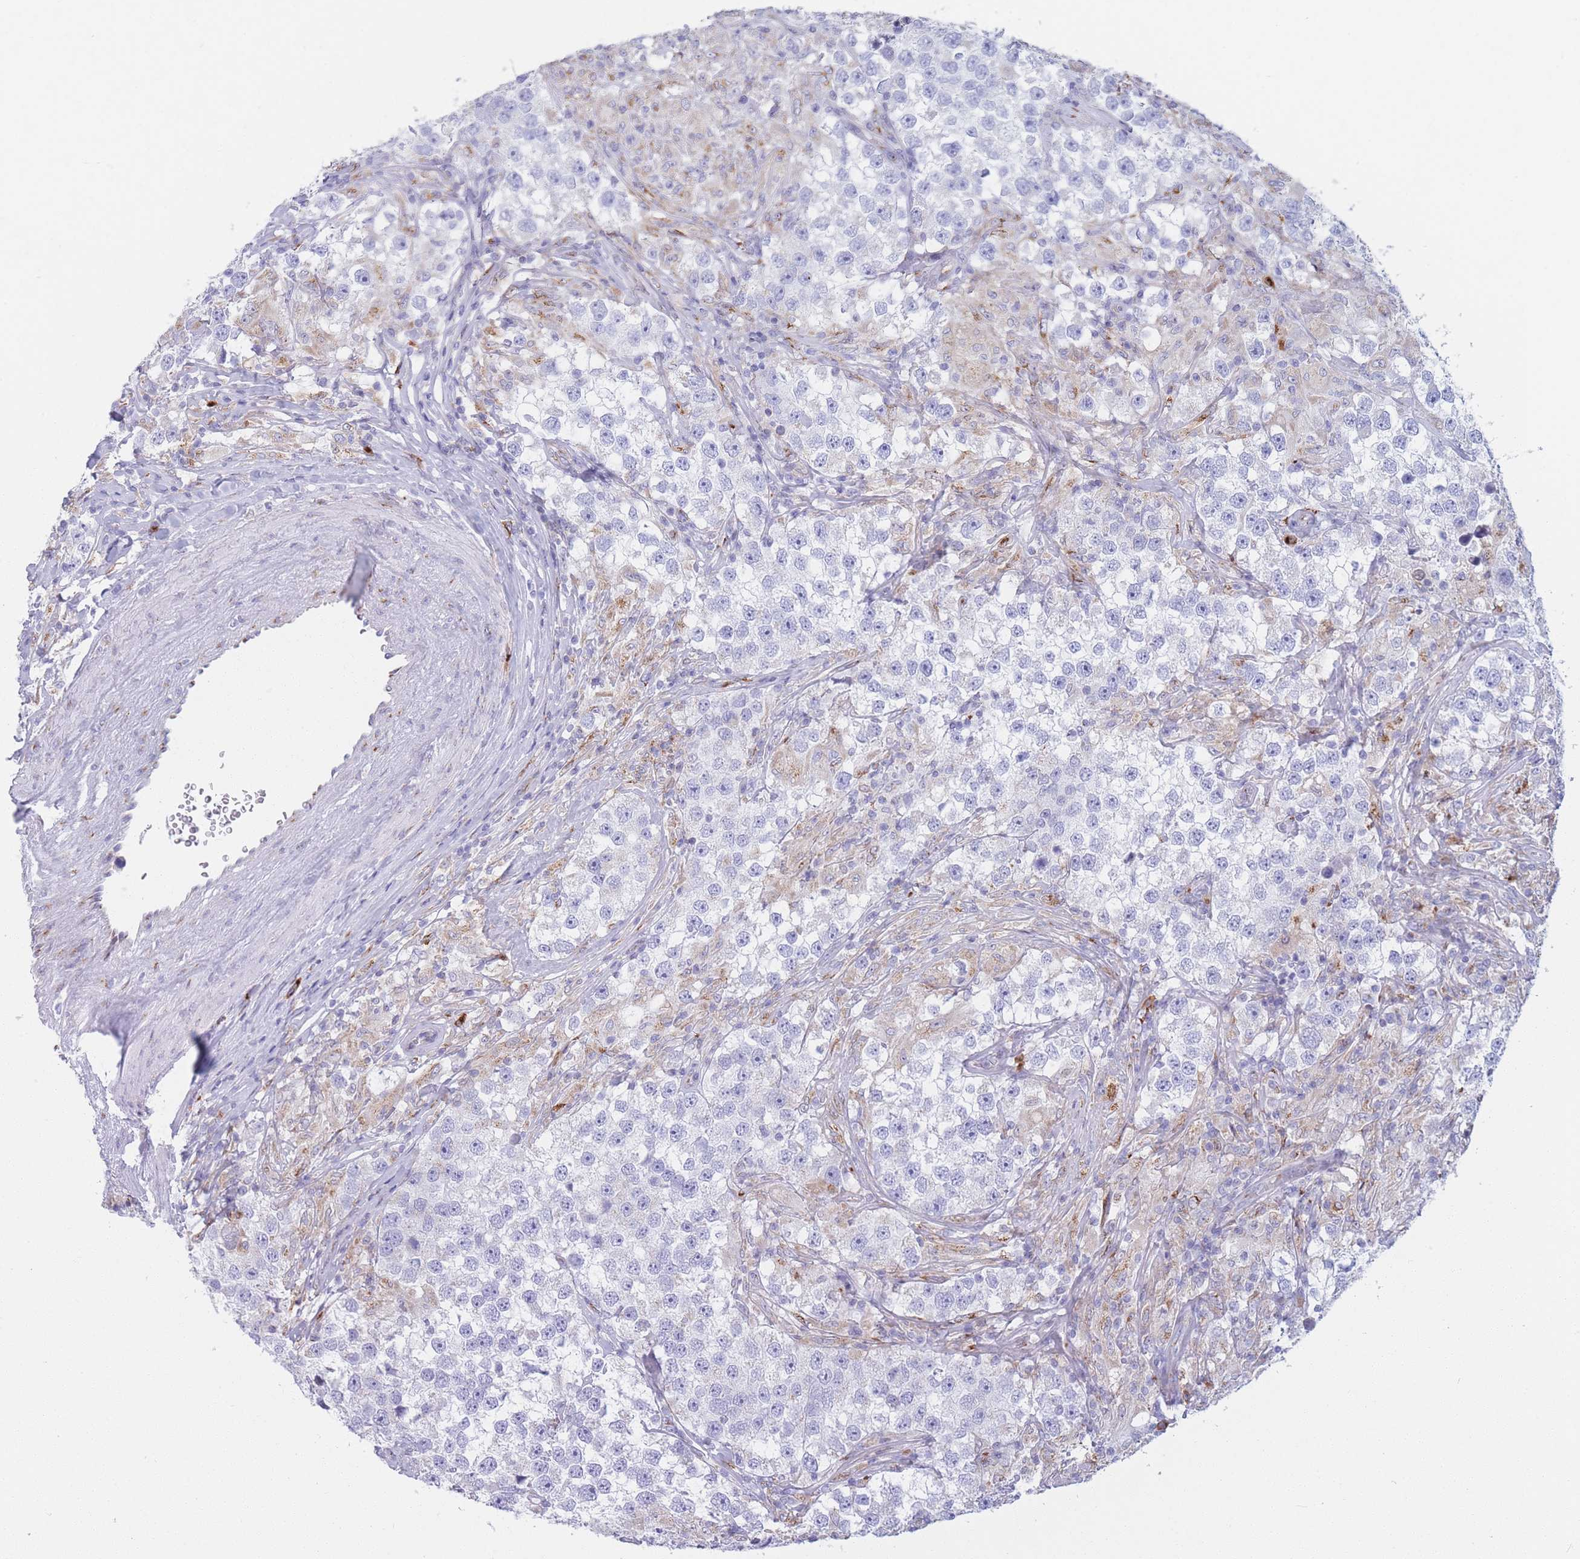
{"staining": {"intensity": "negative", "quantity": "none", "location": "none"}, "tissue": "testis cancer", "cell_type": "Tumor cells", "image_type": "cancer", "snomed": [{"axis": "morphology", "description": "Seminoma, NOS"}, {"axis": "topography", "description": "Testis"}], "caption": "An image of human testis cancer is negative for staining in tumor cells. Brightfield microscopy of IHC stained with DAB (3,3'-diaminobenzidine) (brown) and hematoxylin (blue), captured at high magnification.", "gene": "MRPL30", "patient": {"sex": "male", "age": 46}}